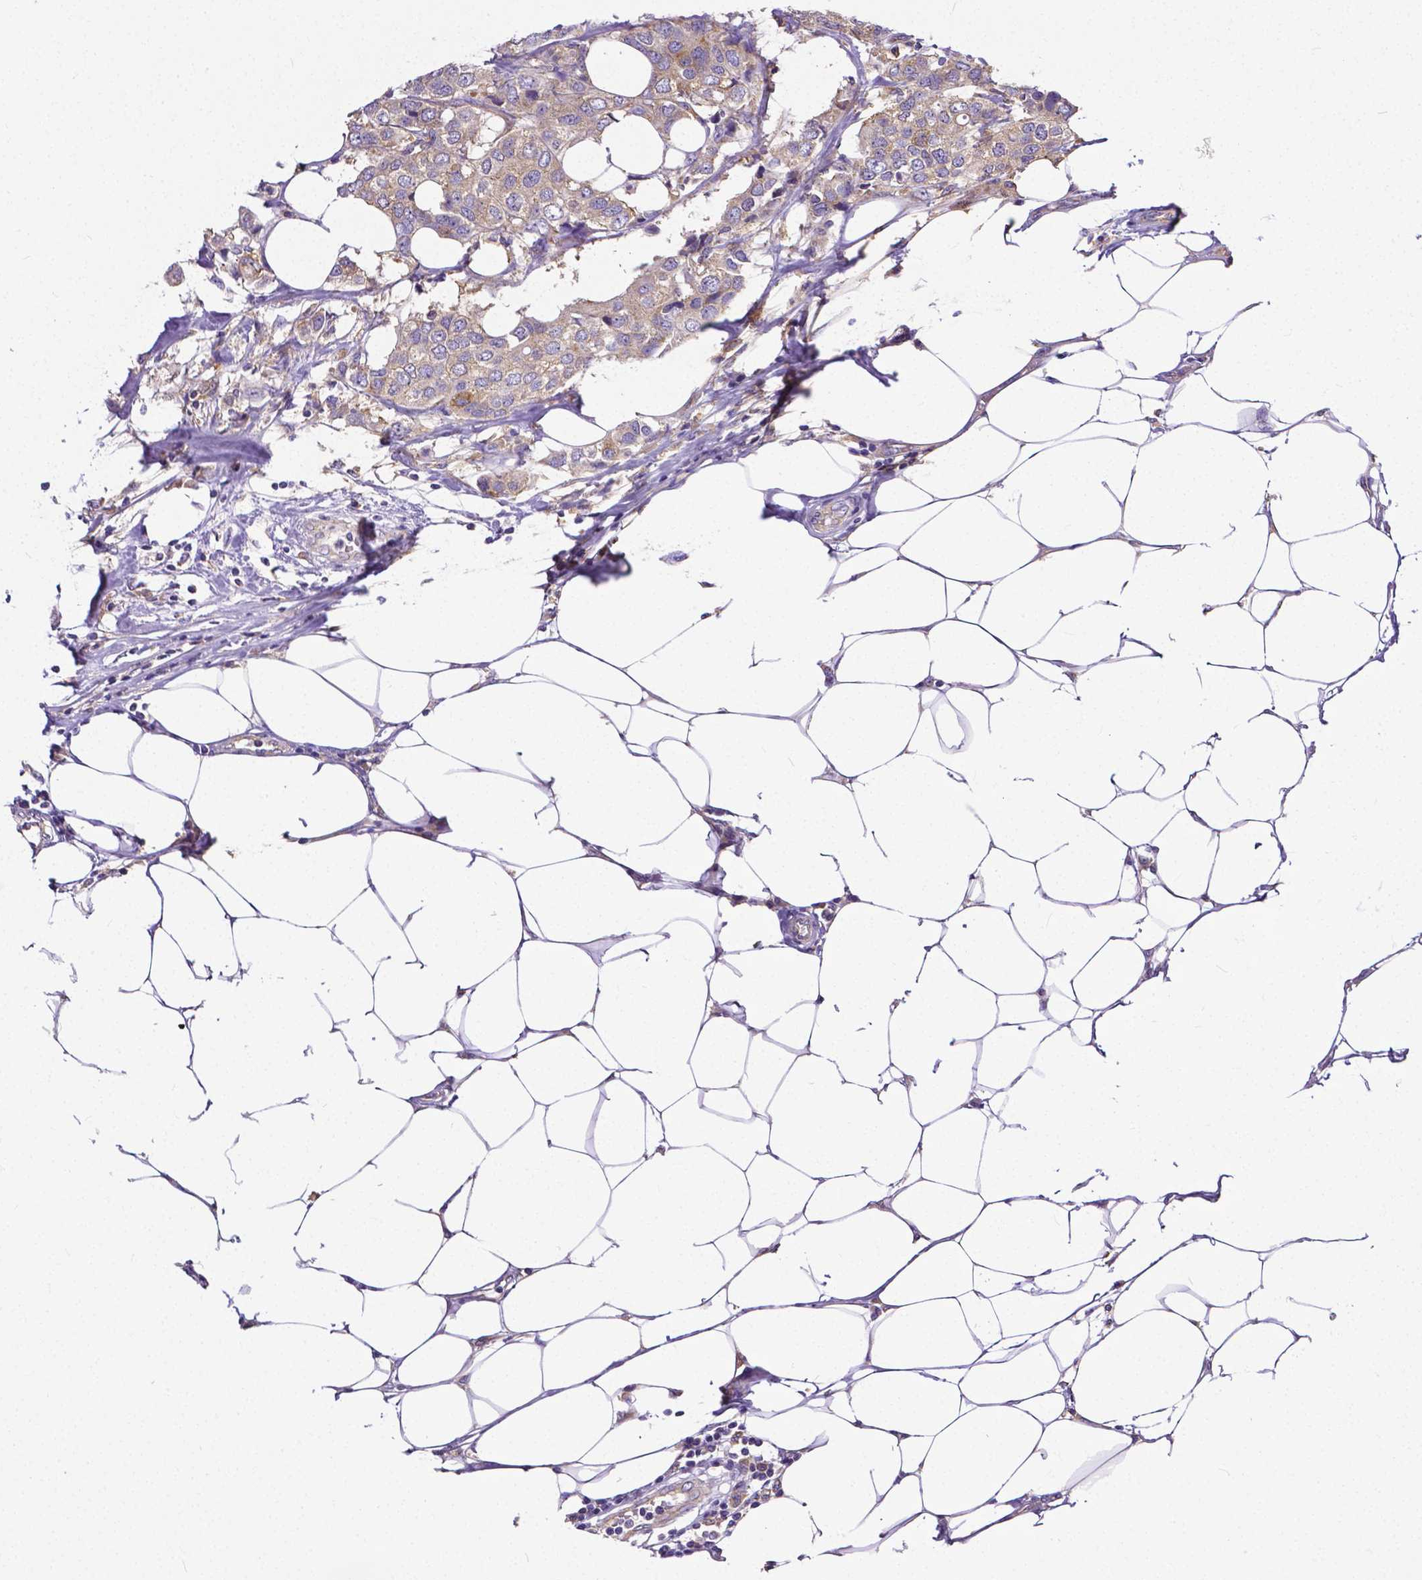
{"staining": {"intensity": "weak", "quantity": ">75%", "location": "cytoplasmic/membranous"}, "tissue": "breast cancer", "cell_type": "Tumor cells", "image_type": "cancer", "snomed": [{"axis": "morphology", "description": "Duct carcinoma"}, {"axis": "topography", "description": "Breast"}], "caption": "There is low levels of weak cytoplasmic/membranous expression in tumor cells of intraductal carcinoma (breast), as demonstrated by immunohistochemical staining (brown color).", "gene": "DICER1", "patient": {"sex": "female", "age": 80}}